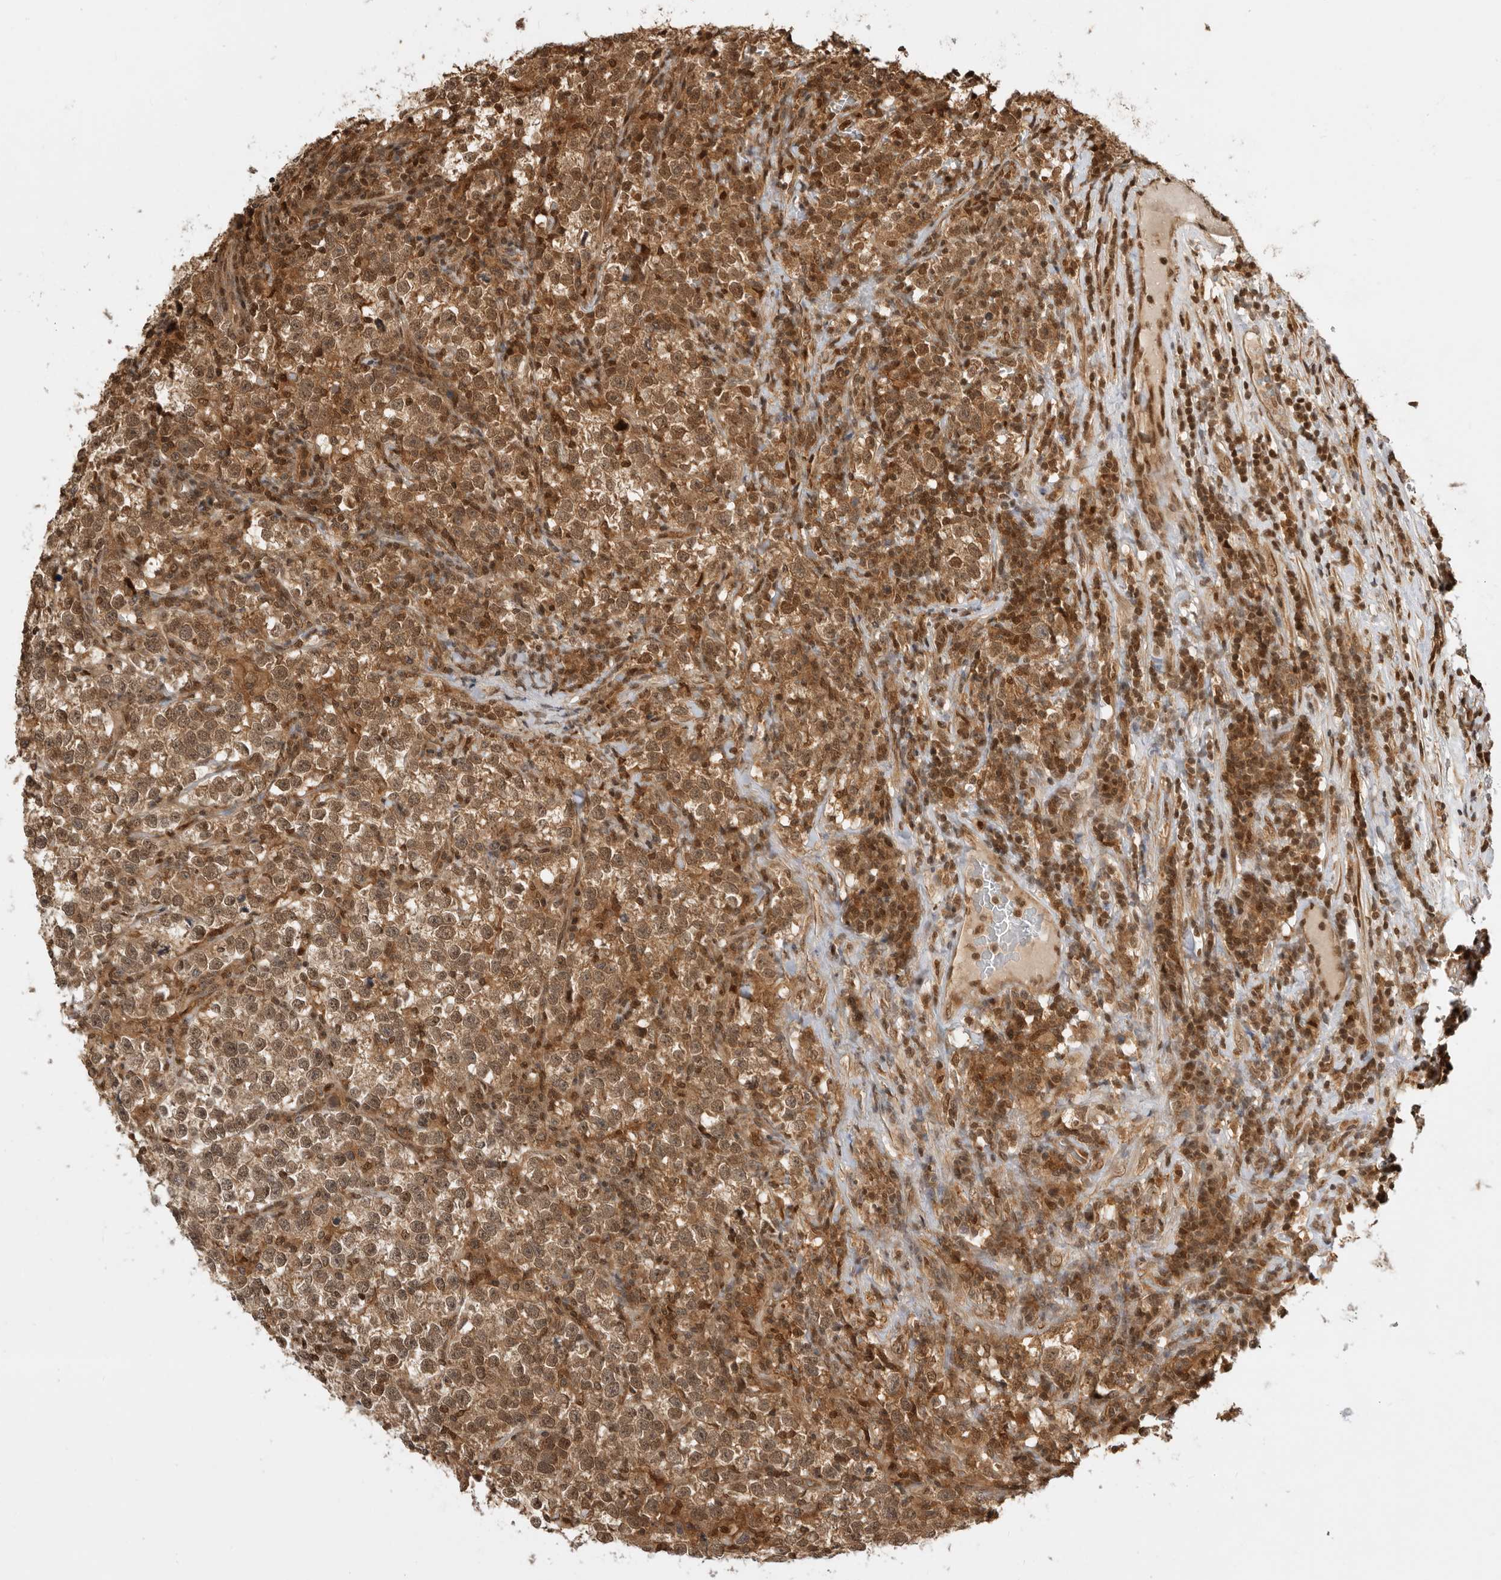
{"staining": {"intensity": "moderate", "quantity": ">75%", "location": "cytoplasmic/membranous,nuclear"}, "tissue": "testis cancer", "cell_type": "Tumor cells", "image_type": "cancer", "snomed": [{"axis": "morphology", "description": "Normal tissue, NOS"}, {"axis": "morphology", "description": "Seminoma, NOS"}, {"axis": "topography", "description": "Testis"}], "caption": "This photomicrograph shows seminoma (testis) stained with immunohistochemistry (IHC) to label a protein in brown. The cytoplasmic/membranous and nuclear of tumor cells show moderate positivity for the protein. Nuclei are counter-stained blue.", "gene": "ADPRS", "patient": {"sex": "male", "age": 43}}